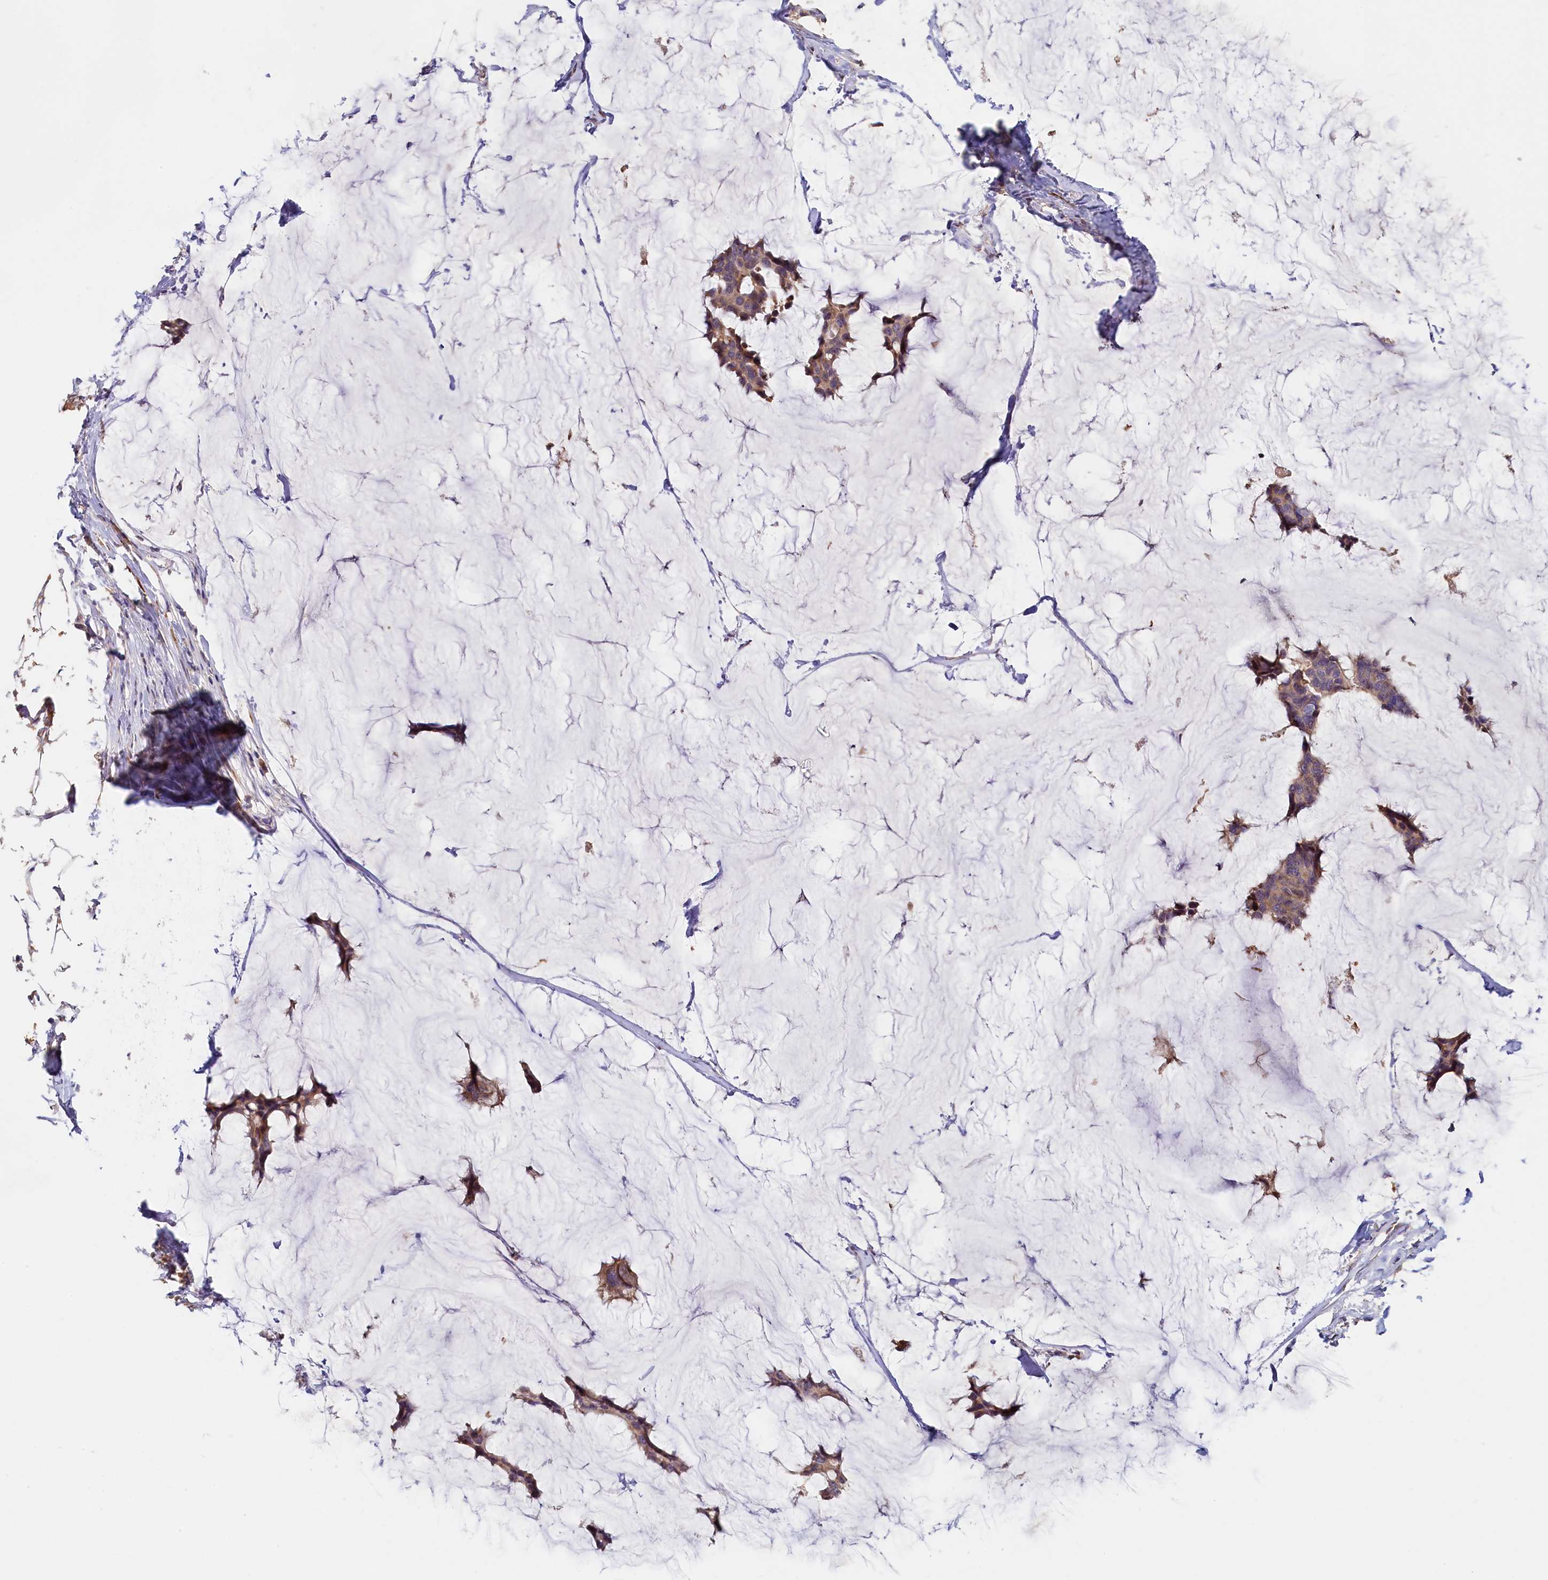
{"staining": {"intensity": "weak", "quantity": "25%-75%", "location": "cytoplasmic/membranous"}, "tissue": "breast cancer", "cell_type": "Tumor cells", "image_type": "cancer", "snomed": [{"axis": "morphology", "description": "Duct carcinoma"}, {"axis": "topography", "description": "Breast"}], "caption": "High-power microscopy captured an immunohistochemistry (IHC) histopathology image of breast infiltrating ductal carcinoma, revealing weak cytoplasmic/membranous positivity in approximately 25%-75% of tumor cells.", "gene": "TANGO6", "patient": {"sex": "female", "age": 93}}